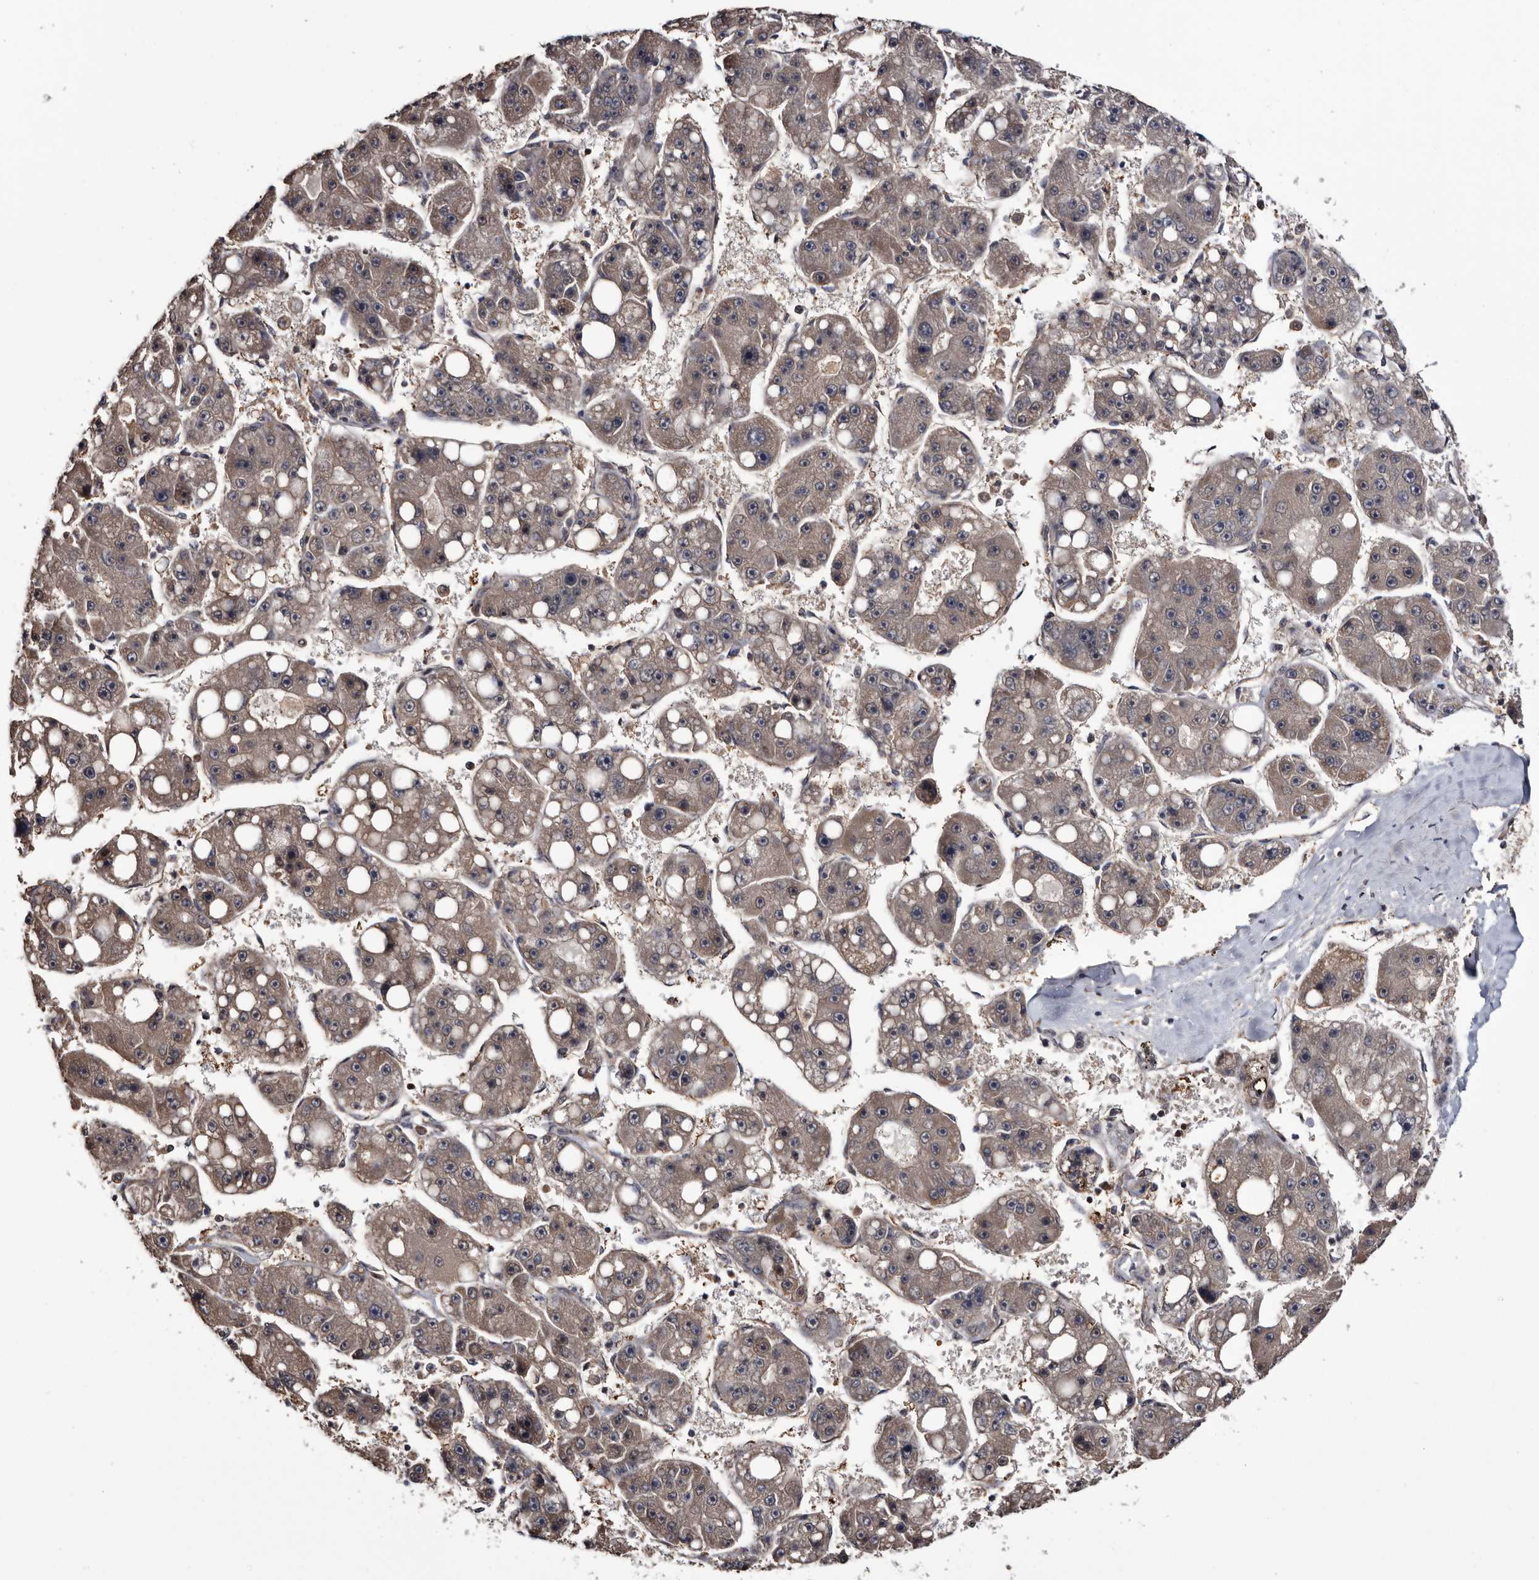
{"staining": {"intensity": "weak", "quantity": ">75%", "location": "cytoplasmic/membranous"}, "tissue": "liver cancer", "cell_type": "Tumor cells", "image_type": "cancer", "snomed": [{"axis": "morphology", "description": "Carcinoma, Hepatocellular, NOS"}, {"axis": "topography", "description": "Liver"}], "caption": "Liver hepatocellular carcinoma was stained to show a protein in brown. There is low levels of weak cytoplasmic/membranous expression in approximately >75% of tumor cells.", "gene": "TTI2", "patient": {"sex": "female", "age": 61}}